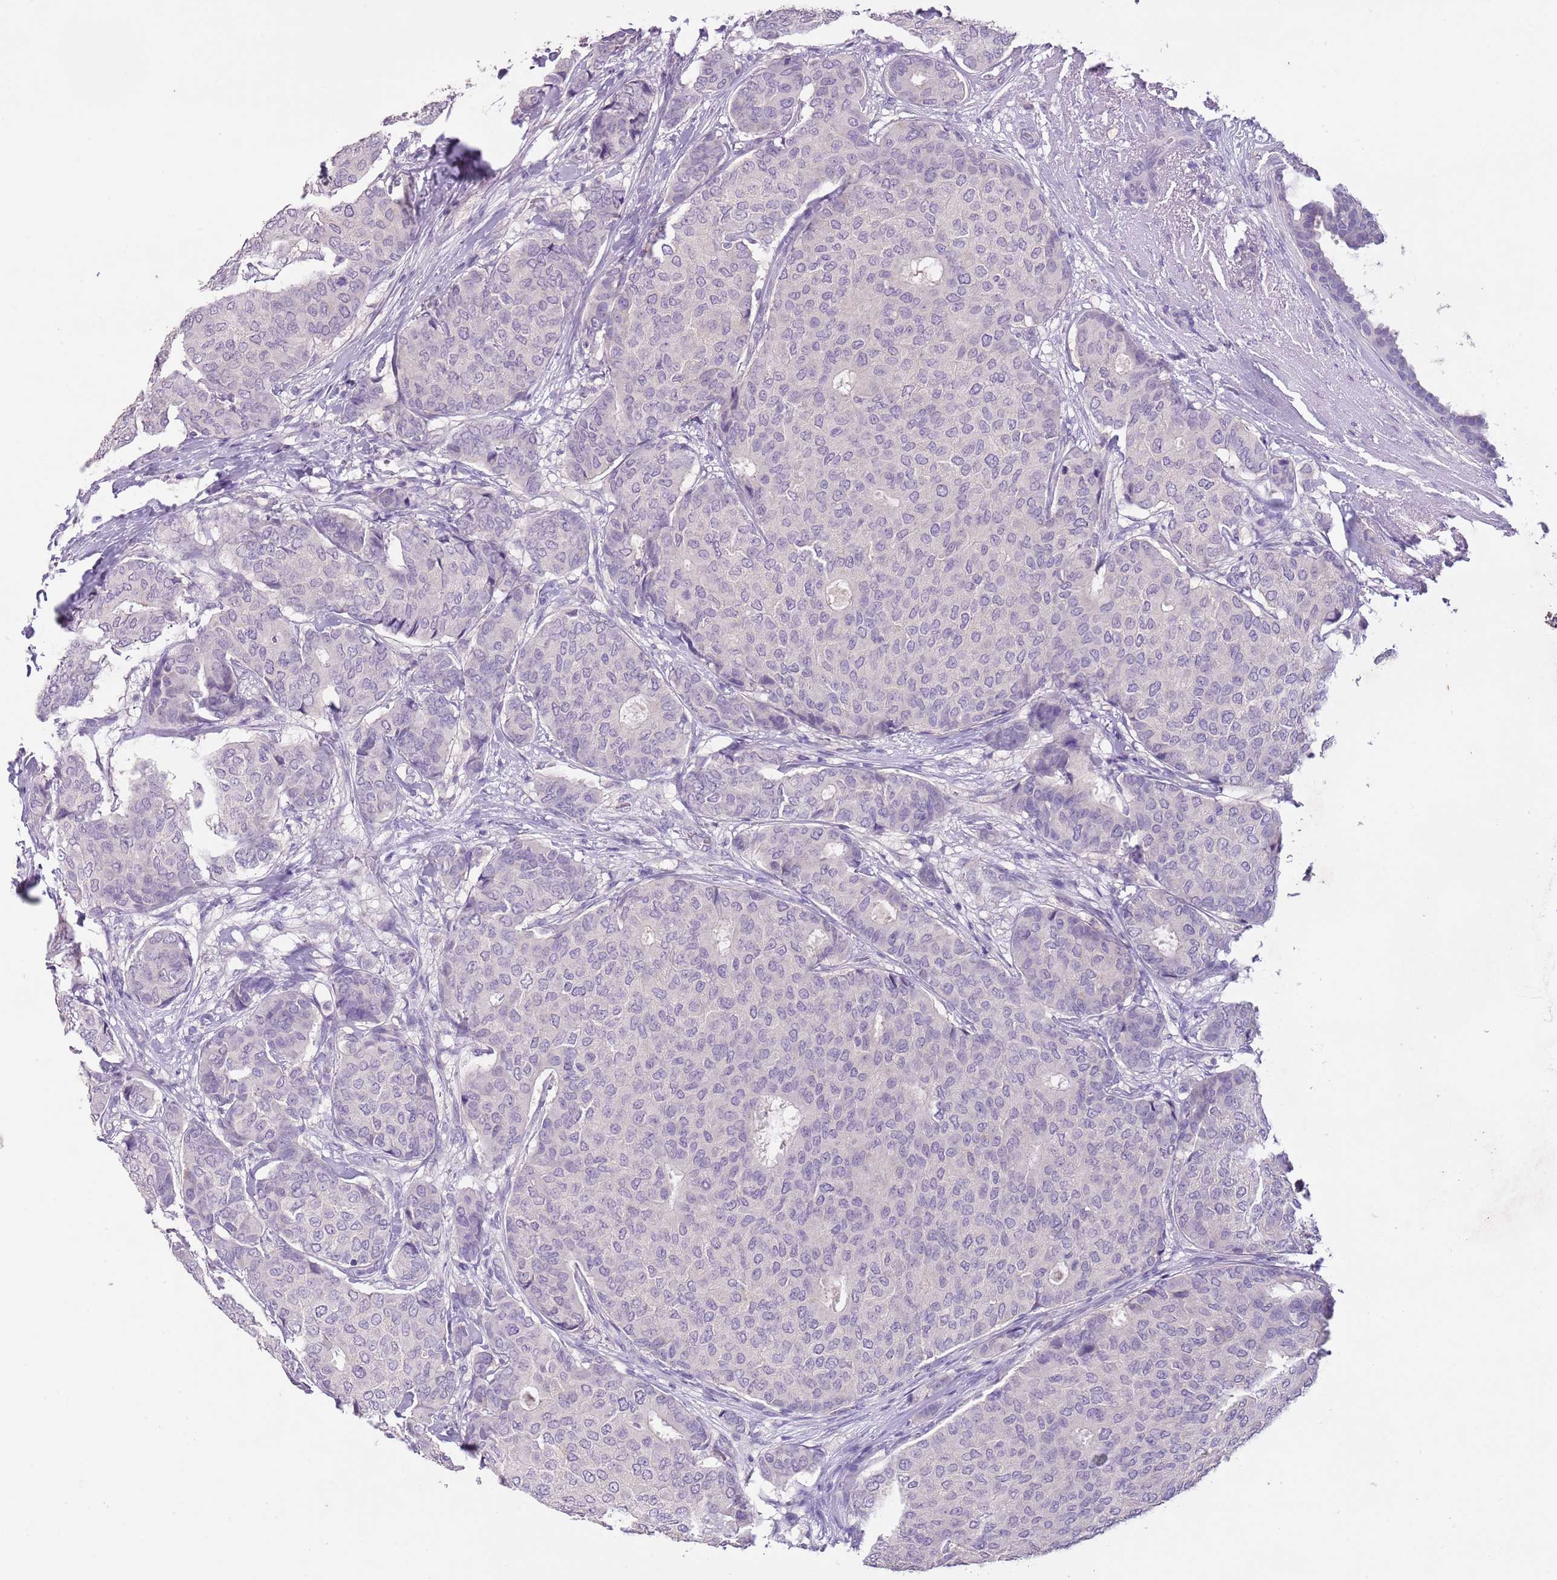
{"staining": {"intensity": "negative", "quantity": "none", "location": "none"}, "tissue": "breast cancer", "cell_type": "Tumor cells", "image_type": "cancer", "snomed": [{"axis": "morphology", "description": "Duct carcinoma"}, {"axis": "topography", "description": "Breast"}], "caption": "Micrograph shows no significant protein expression in tumor cells of breast cancer (invasive ductal carcinoma).", "gene": "SLC35E3", "patient": {"sex": "female", "age": 75}}